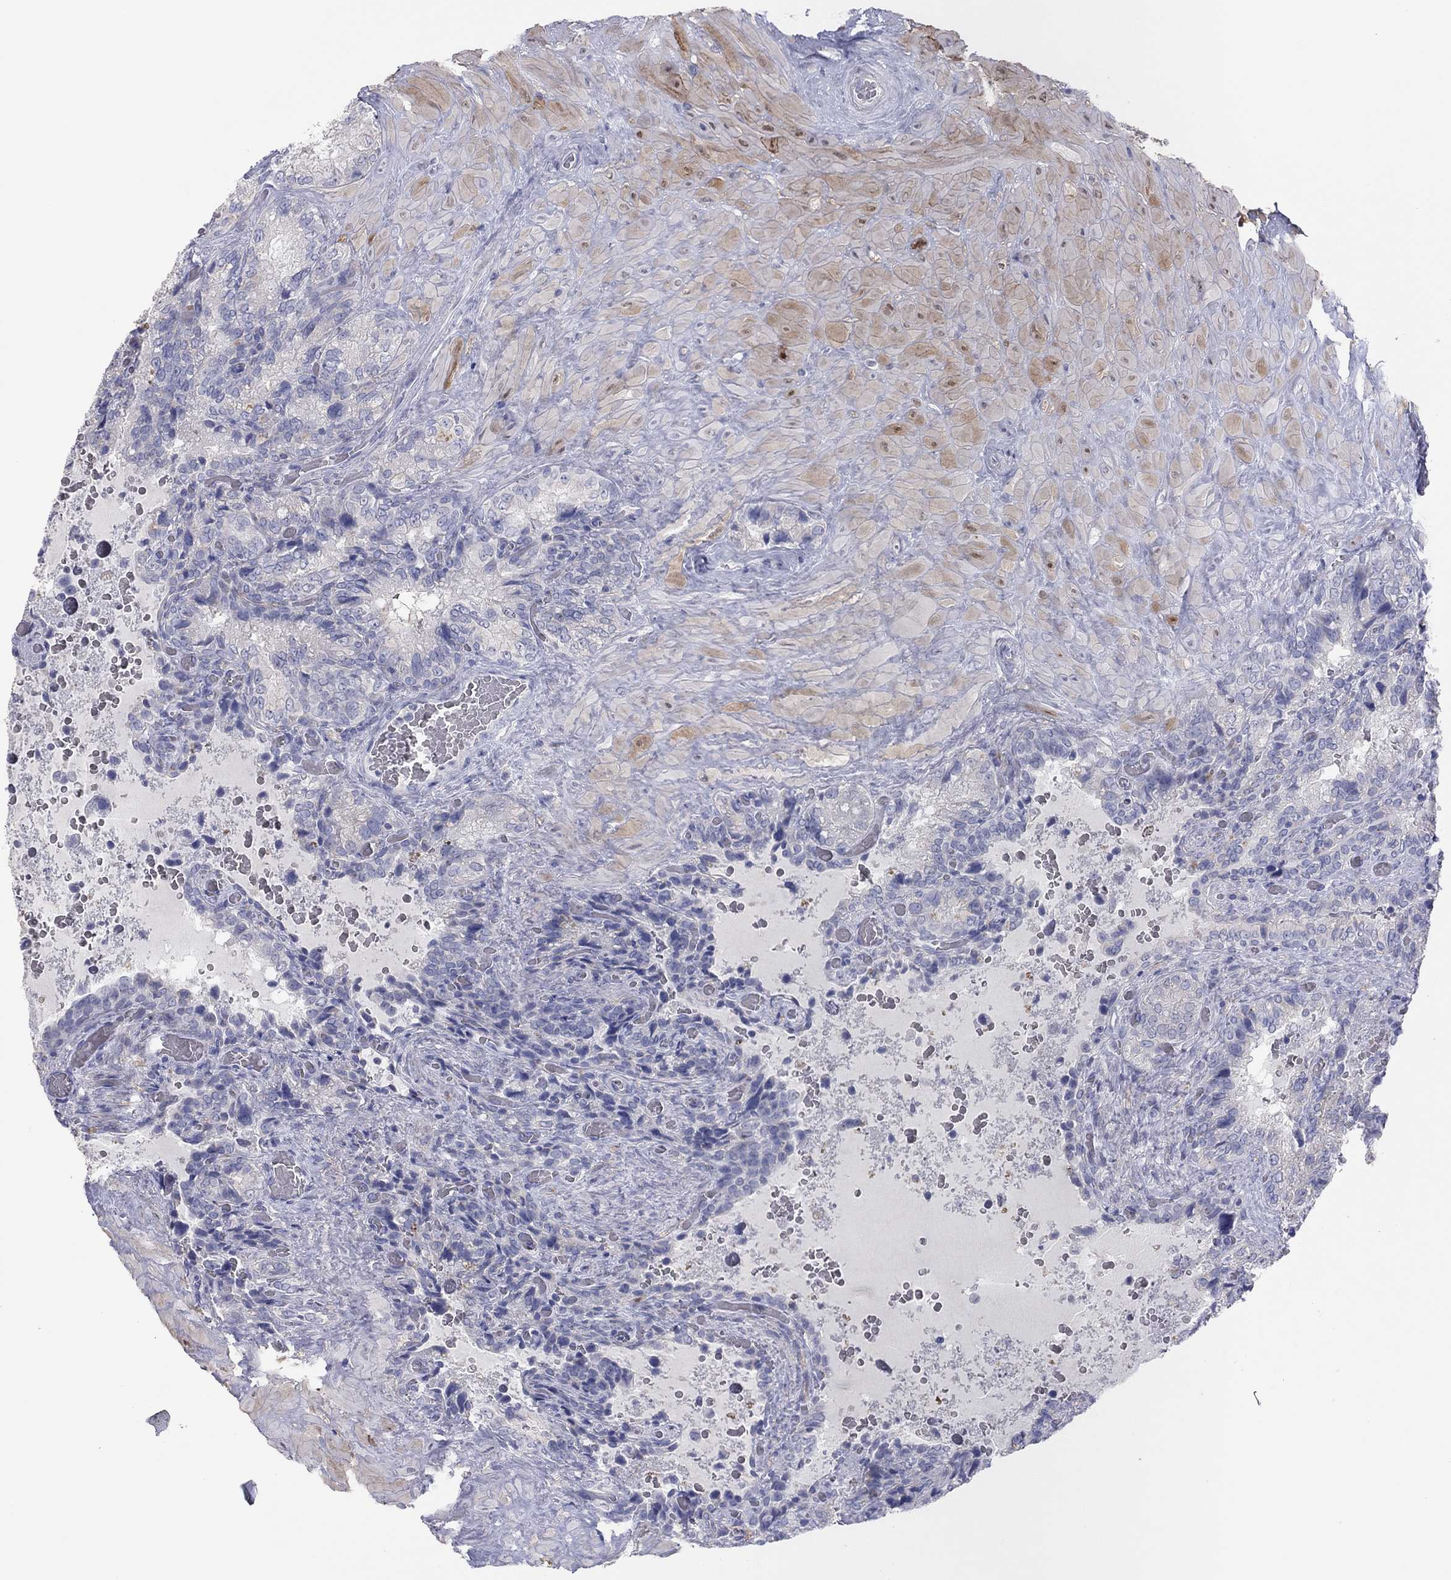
{"staining": {"intensity": "negative", "quantity": "none", "location": "none"}, "tissue": "prostate cancer", "cell_type": "Tumor cells", "image_type": "cancer", "snomed": [{"axis": "morphology", "description": "Adenocarcinoma, NOS"}, {"axis": "topography", "description": "Prostate and seminal vesicle, NOS"}], "caption": "This is a photomicrograph of immunohistochemistry staining of prostate cancer (adenocarcinoma), which shows no expression in tumor cells.", "gene": "CPNE6", "patient": {"sex": "male", "age": 62}}